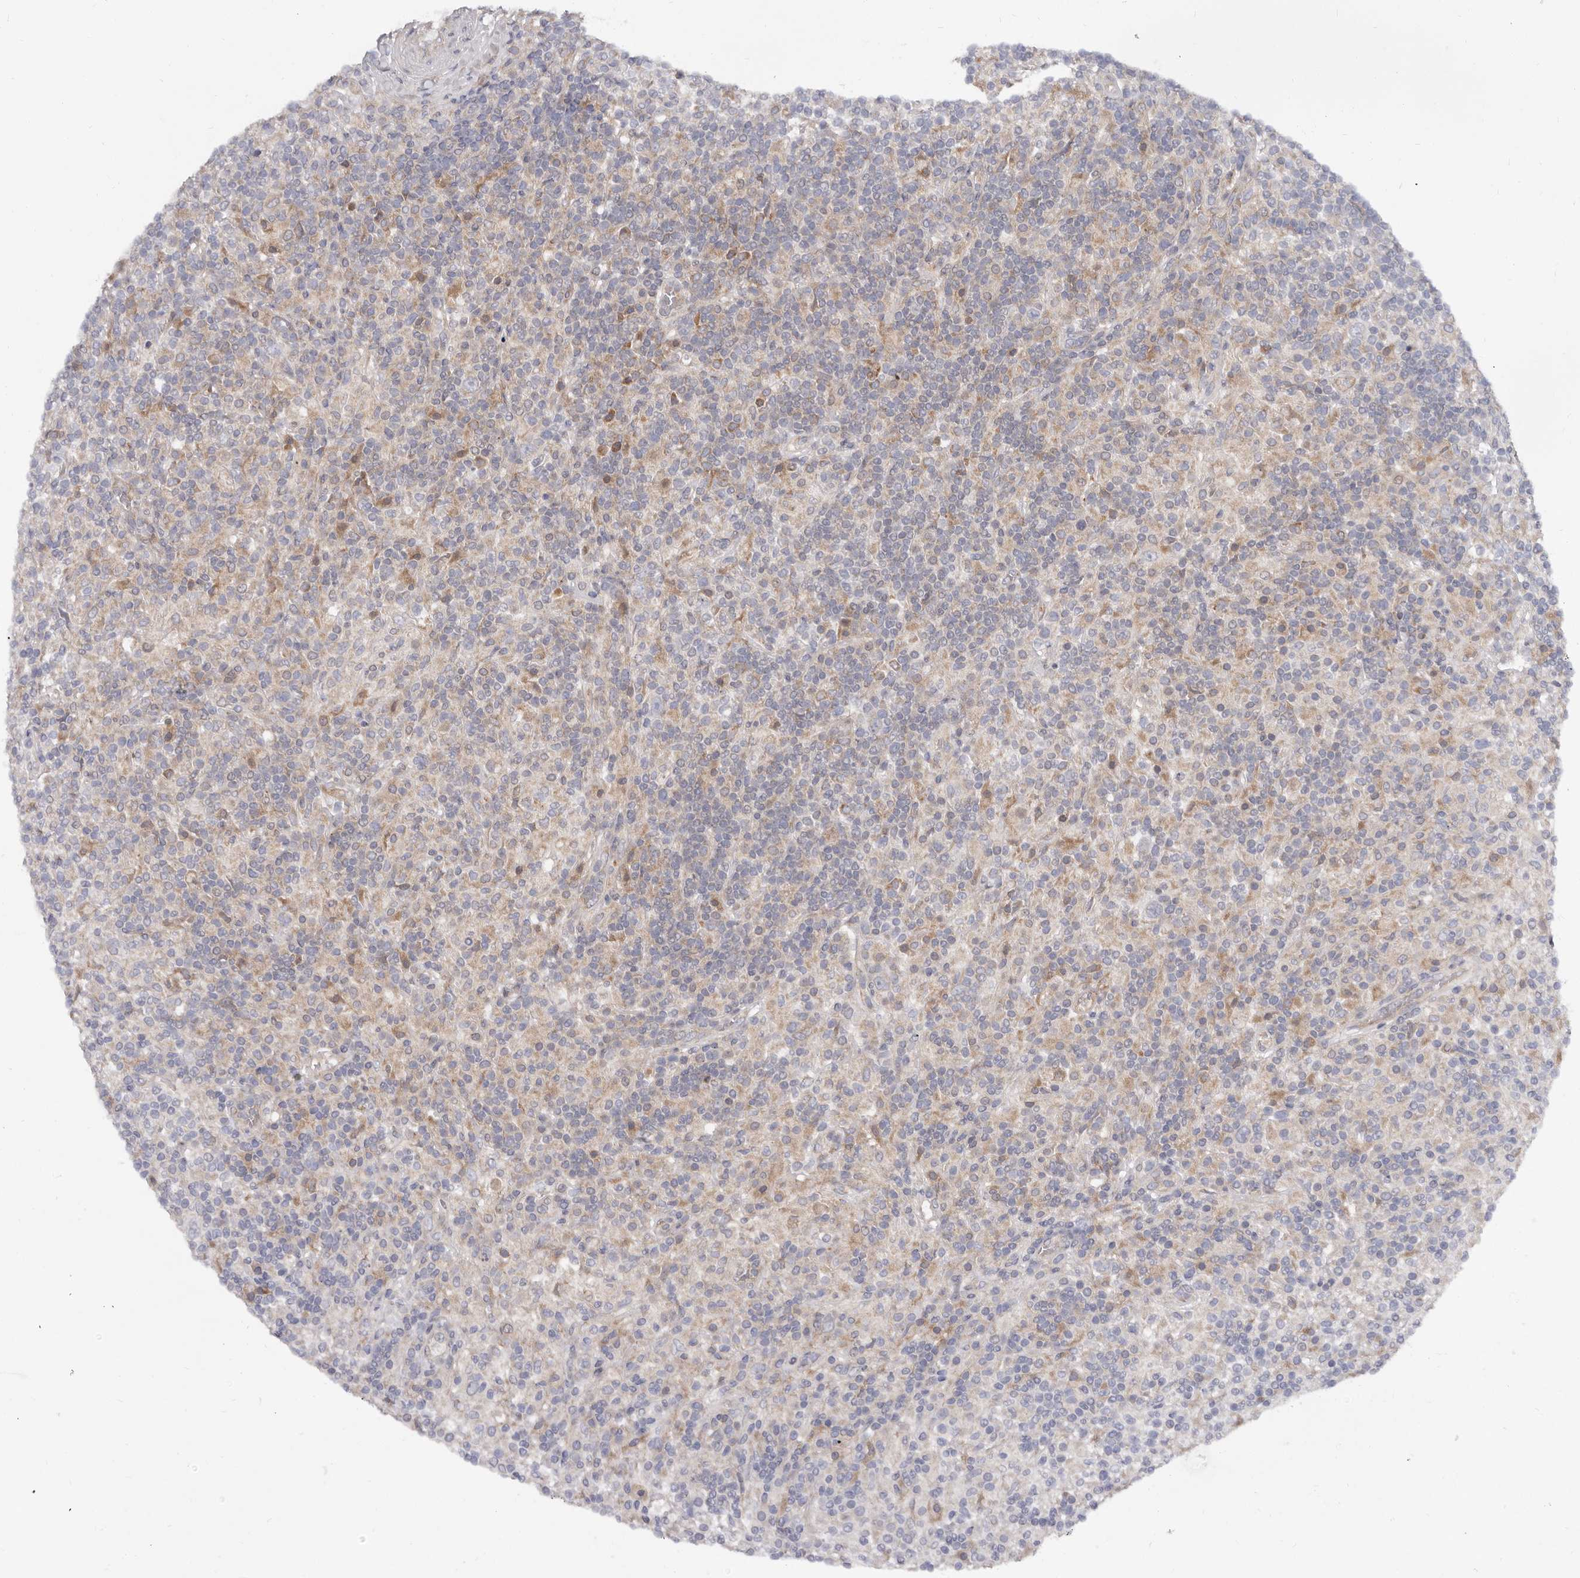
{"staining": {"intensity": "negative", "quantity": "none", "location": "none"}, "tissue": "lymphoma", "cell_type": "Tumor cells", "image_type": "cancer", "snomed": [{"axis": "morphology", "description": "Hodgkin's disease, NOS"}, {"axis": "topography", "description": "Lymph node"}], "caption": "Lymphoma was stained to show a protein in brown. There is no significant positivity in tumor cells.", "gene": "ASIC5", "patient": {"sex": "male", "age": 70}}